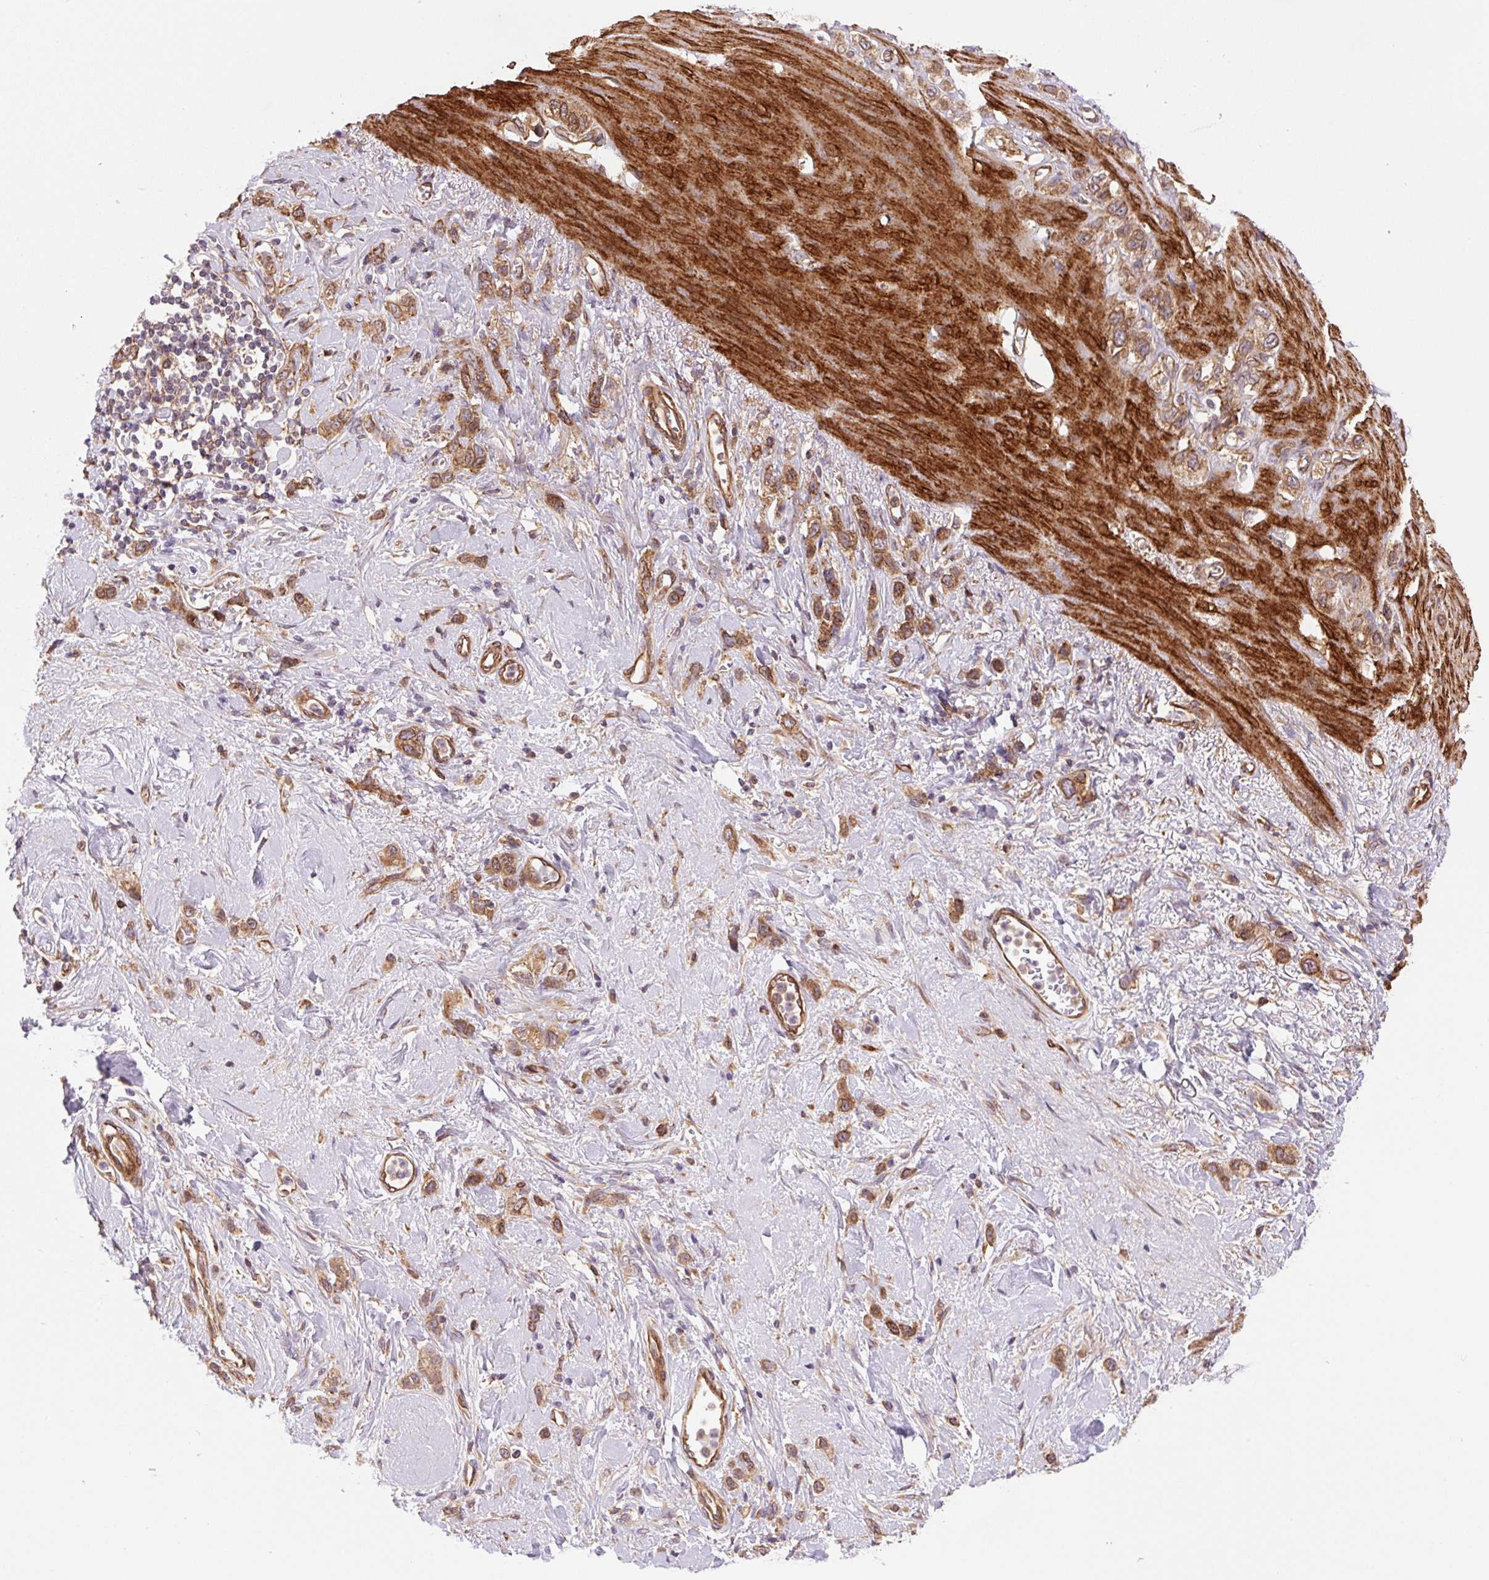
{"staining": {"intensity": "moderate", "quantity": ">75%", "location": "cytoplasmic/membranous"}, "tissue": "stomach cancer", "cell_type": "Tumor cells", "image_type": "cancer", "snomed": [{"axis": "morphology", "description": "Adenocarcinoma, NOS"}, {"axis": "topography", "description": "Stomach"}], "caption": "Immunohistochemistry micrograph of stomach cancer stained for a protein (brown), which exhibits medium levels of moderate cytoplasmic/membranous positivity in about >75% of tumor cells.", "gene": "SEPTIN10", "patient": {"sex": "female", "age": 65}}